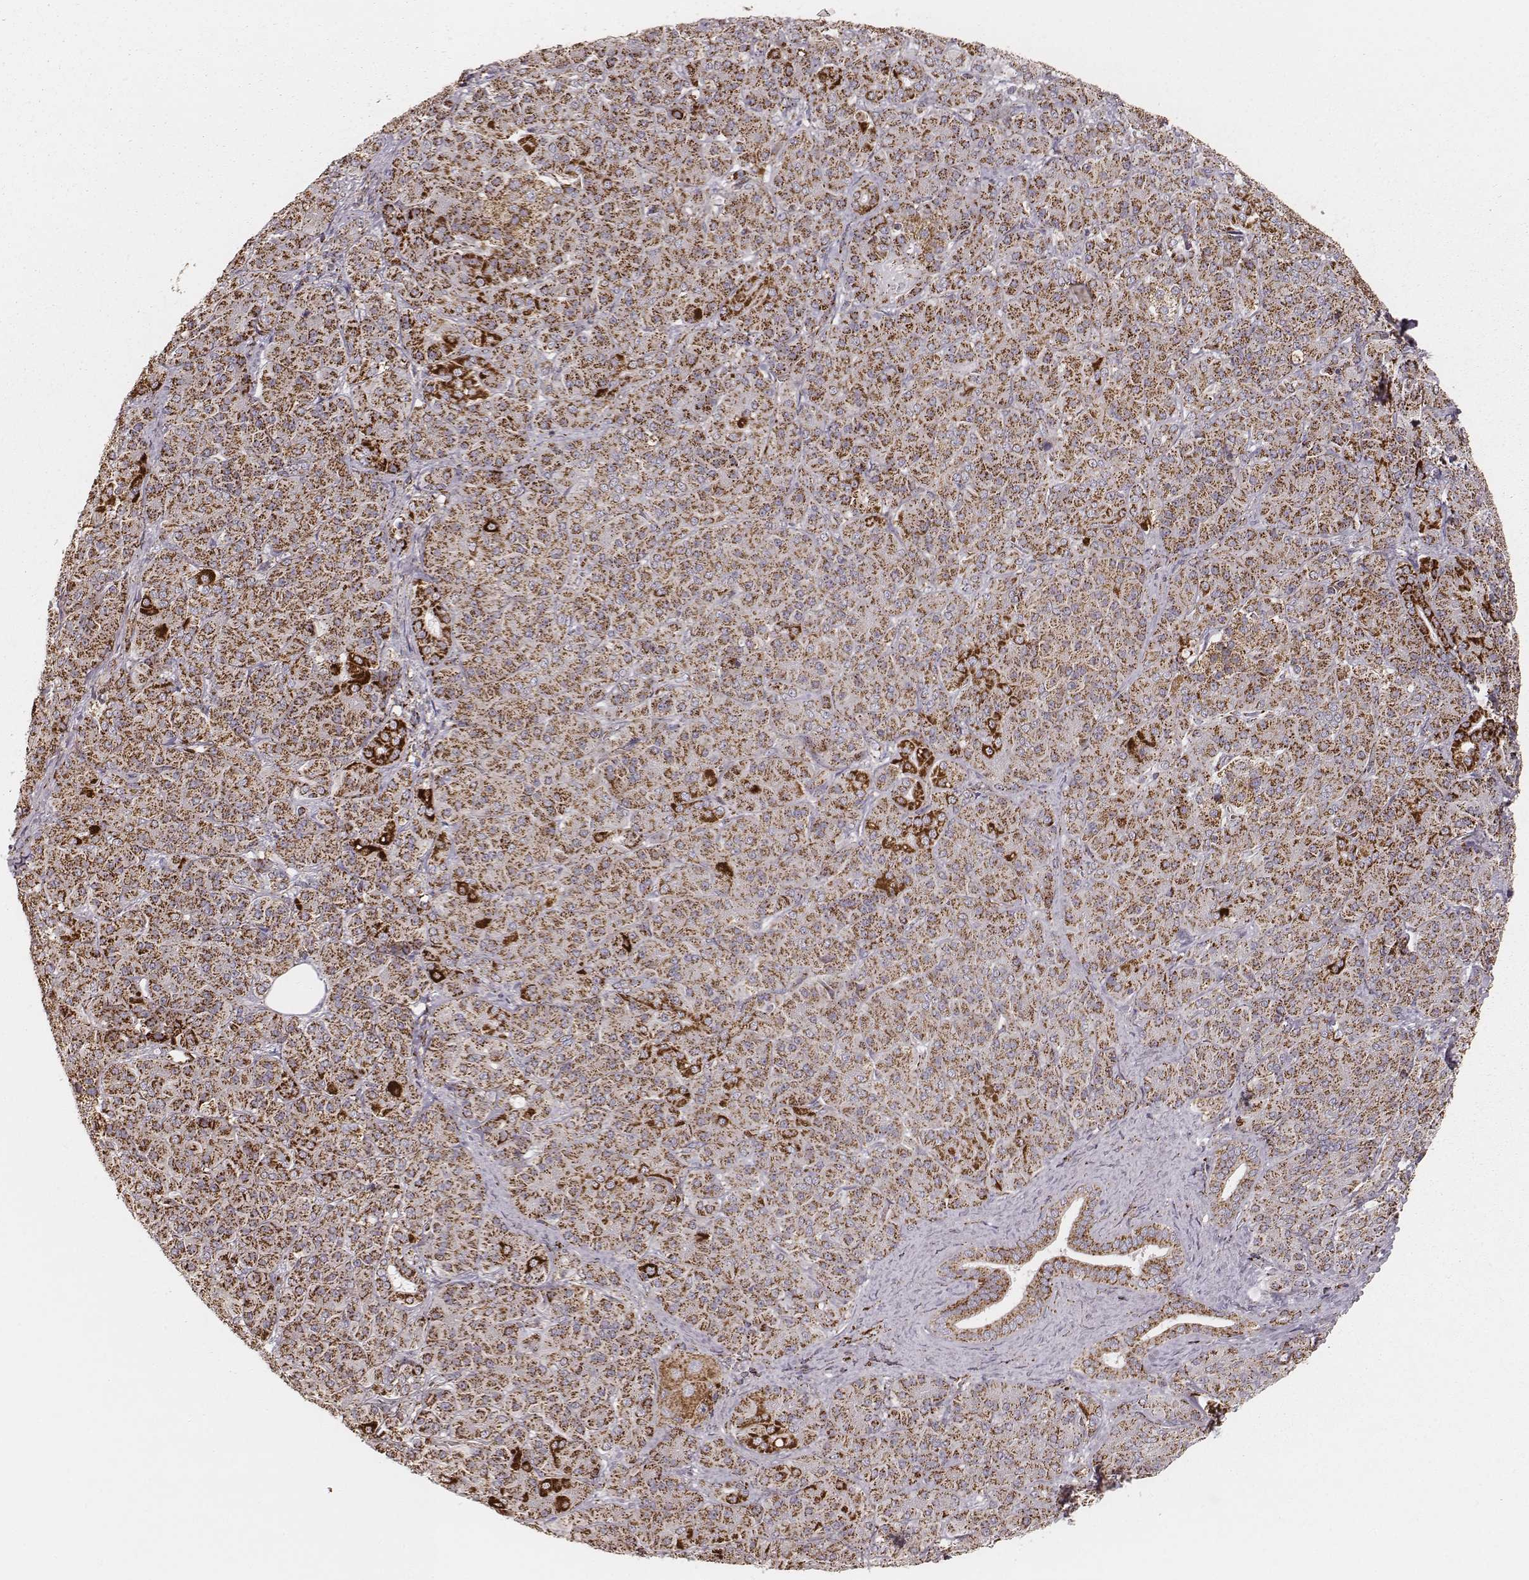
{"staining": {"intensity": "strong", "quantity": "<25%", "location": "cytoplasmic/membranous"}, "tissue": "pancreatic cancer", "cell_type": "Tumor cells", "image_type": "cancer", "snomed": [{"axis": "morphology", "description": "Normal tissue, NOS"}, {"axis": "morphology", "description": "Inflammation, NOS"}, {"axis": "morphology", "description": "Adenocarcinoma, NOS"}, {"axis": "topography", "description": "Pancreas"}], "caption": "This is an image of immunohistochemistry staining of pancreatic adenocarcinoma, which shows strong expression in the cytoplasmic/membranous of tumor cells.", "gene": "TUFM", "patient": {"sex": "male", "age": 57}}